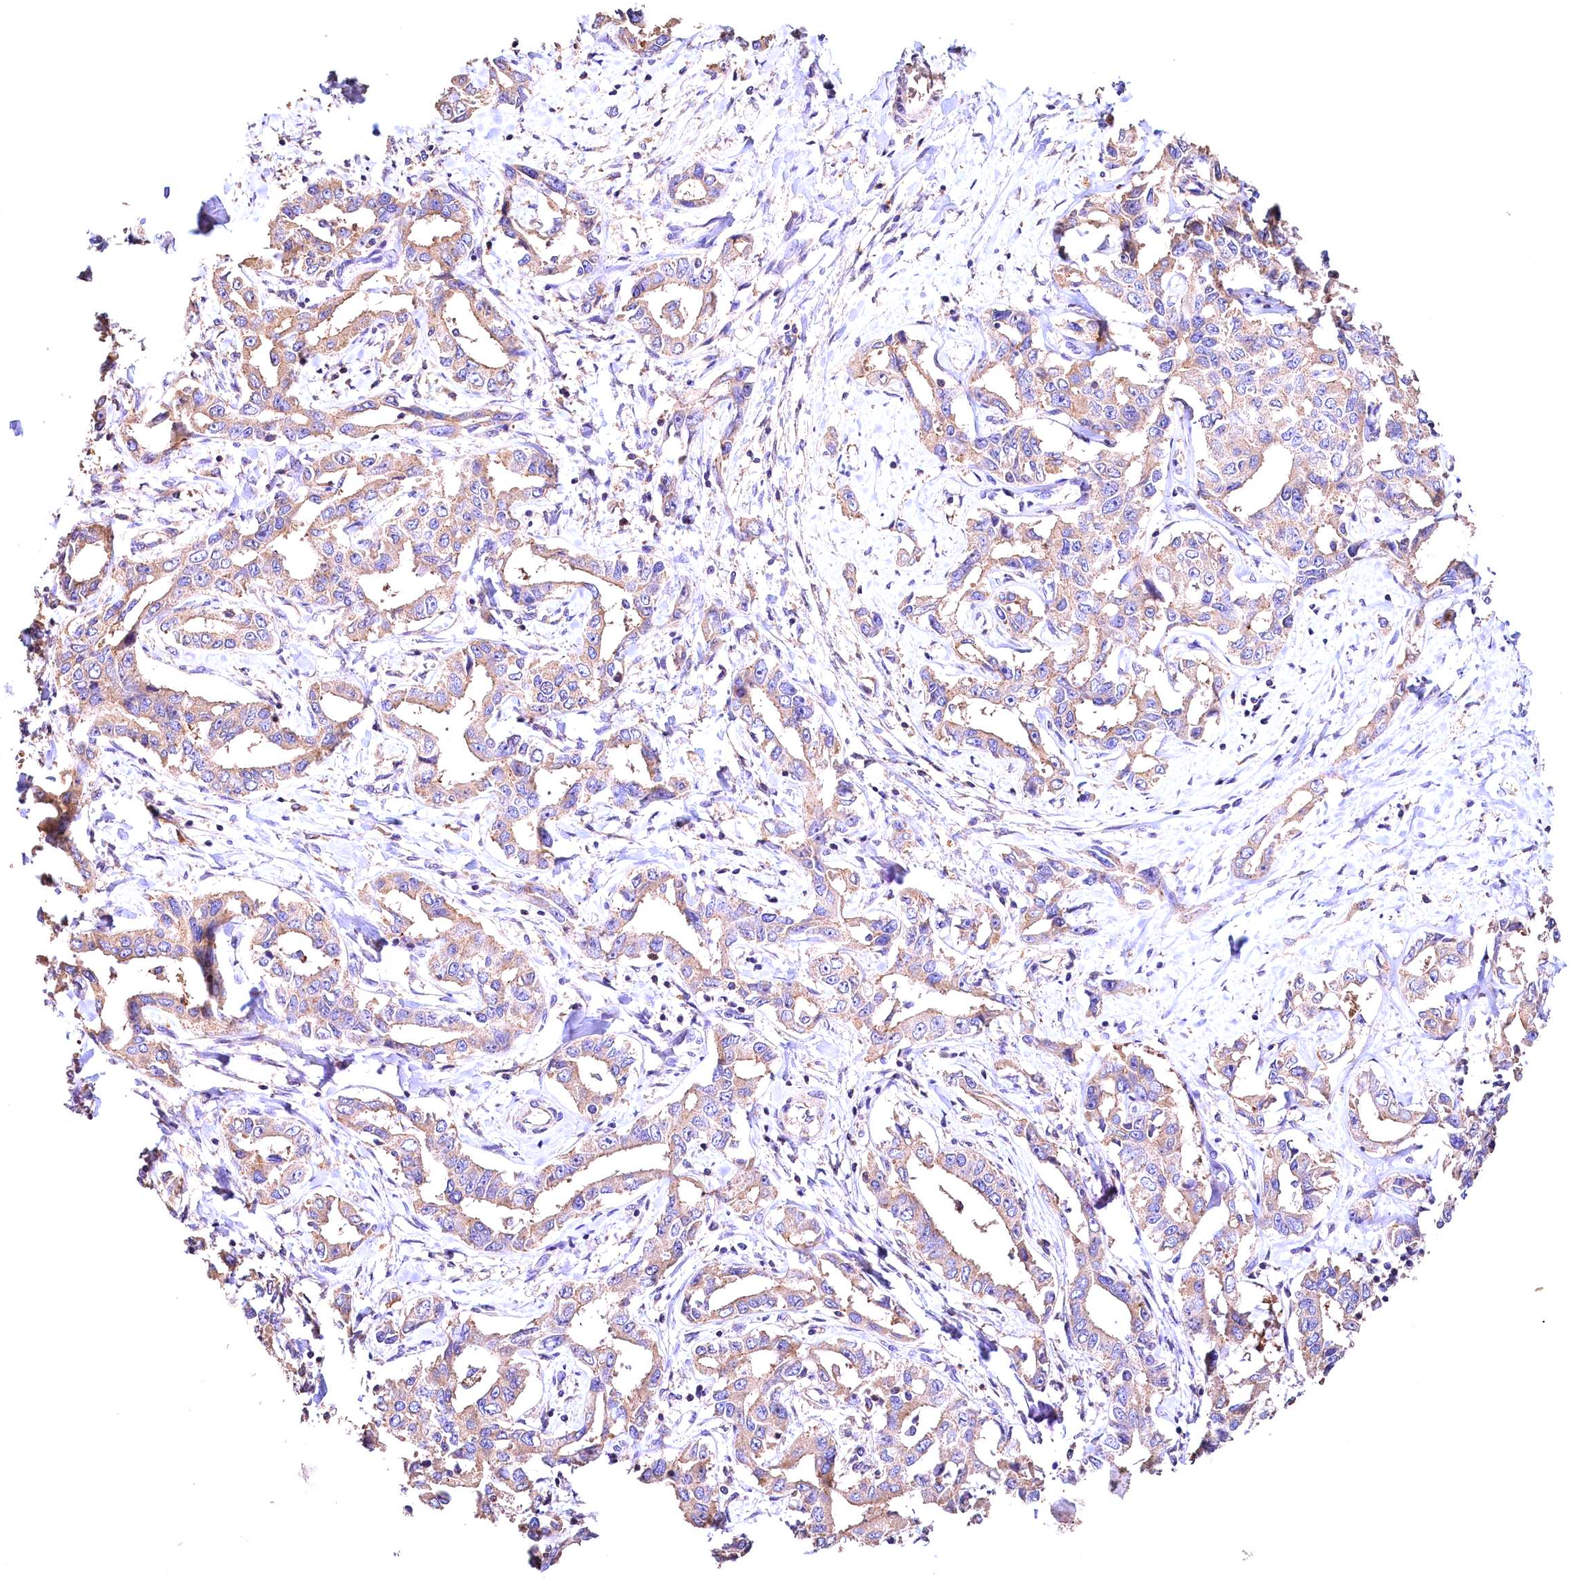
{"staining": {"intensity": "weak", "quantity": ">75%", "location": "cytoplasmic/membranous"}, "tissue": "liver cancer", "cell_type": "Tumor cells", "image_type": "cancer", "snomed": [{"axis": "morphology", "description": "Cholangiocarcinoma"}, {"axis": "topography", "description": "Liver"}], "caption": "Liver cancer (cholangiocarcinoma) stained with a brown dye demonstrates weak cytoplasmic/membranous positive staining in about >75% of tumor cells.", "gene": "OAS3", "patient": {"sex": "male", "age": 59}}